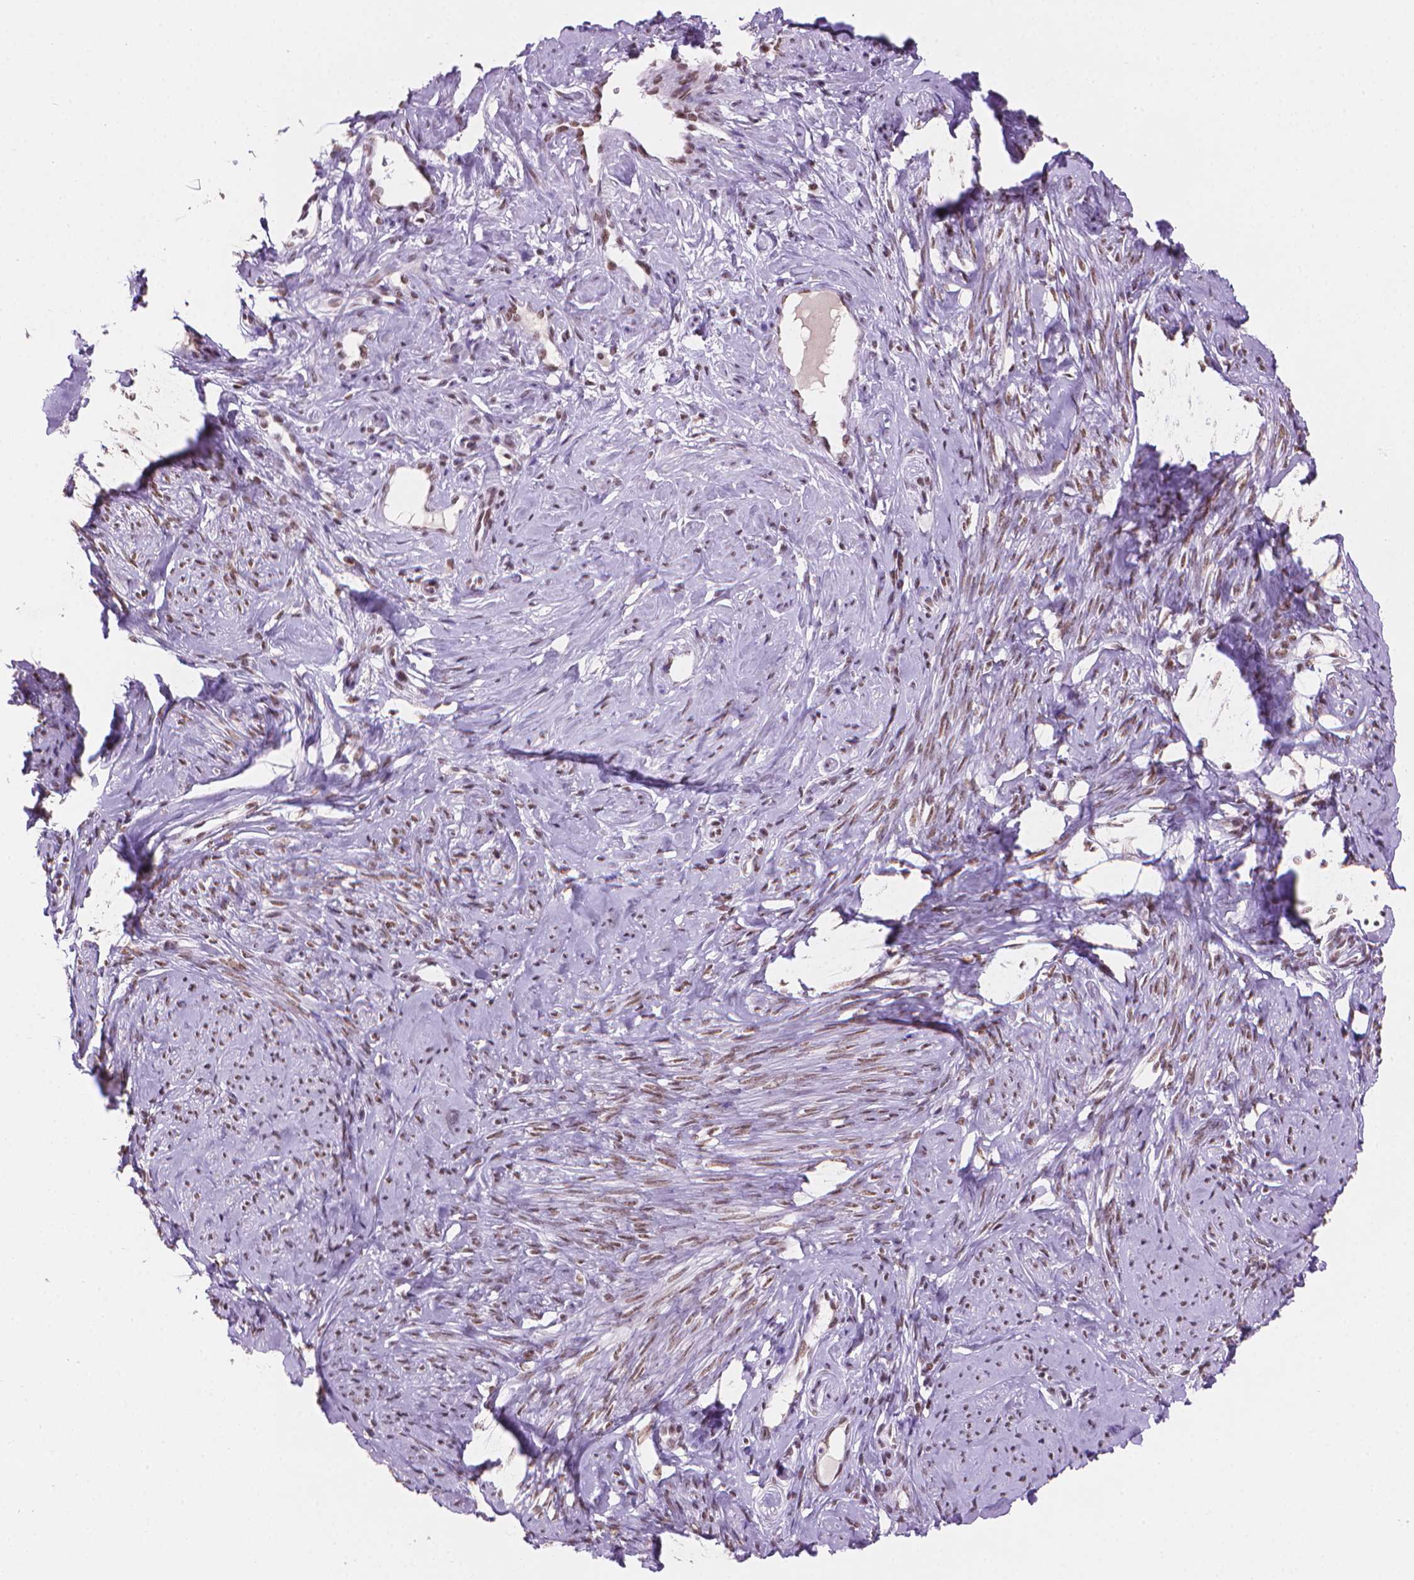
{"staining": {"intensity": "moderate", "quantity": "25%-75%", "location": "nuclear"}, "tissue": "smooth muscle", "cell_type": "Smooth muscle cells", "image_type": "normal", "snomed": [{"axis": "morphology", "description": "Normal tissue, NOS"}, {"axis": "topography", "description": "Smooth muscle"}], "caption": "Protein analysis of normal smooth muscle reveals moderate nuclear expression in about 25%-75% of smooth muscle cells.", "gene": "RPA4", "patient": {"sex": "female", "age": 48}}